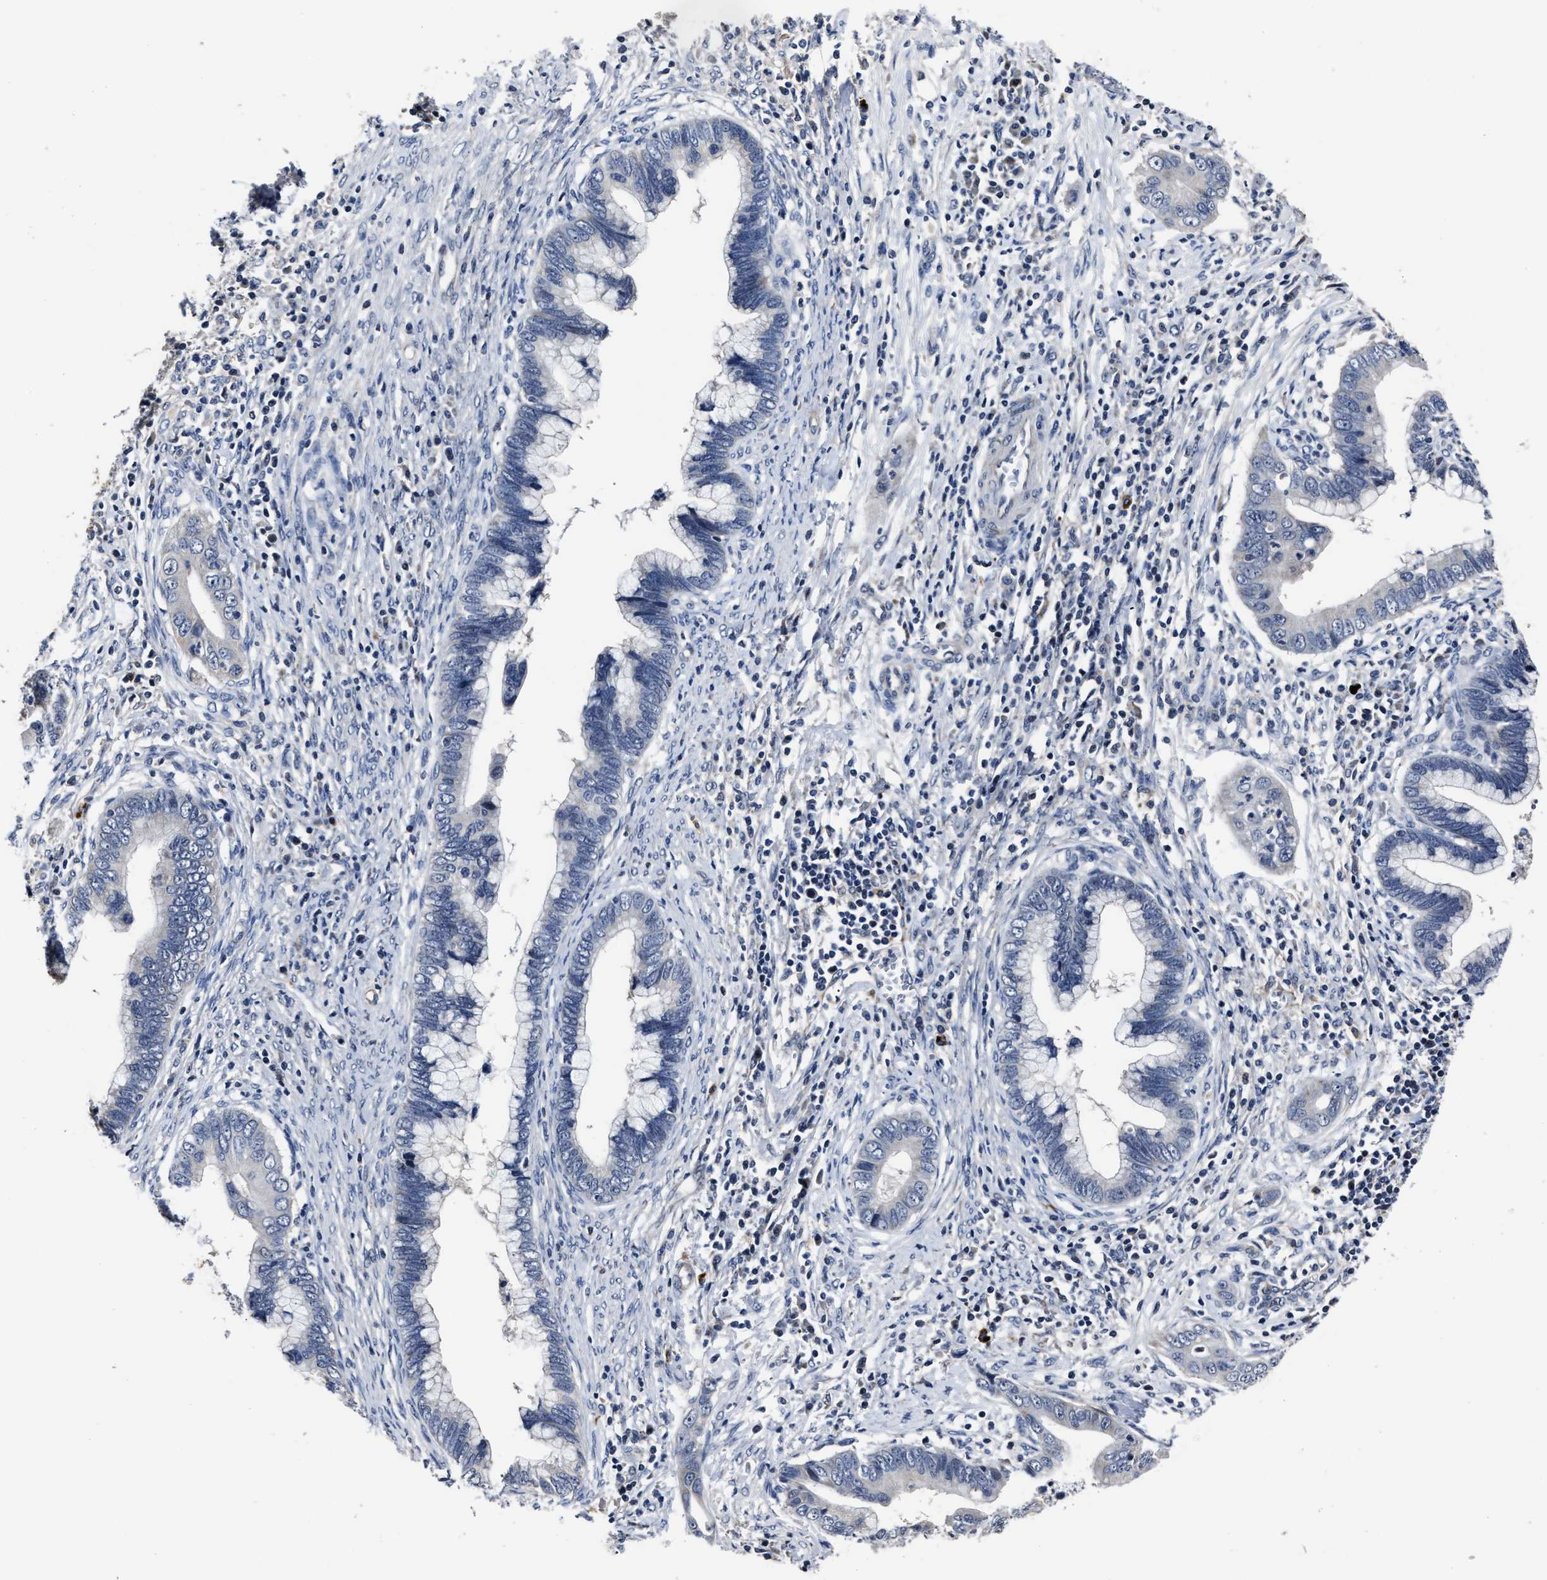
{"staining": {"intensity": "negative", "quantity": "none", "location": "none"}, "tissue": "cervical cancer", "cell_type": "Tumor cells", "image_type": "cancer", "snomed": [{"axis": "morphology", "description": "Adenocarcinoma, NOS"}, {"axis": "topography", "description": "Cervix"}], "caption": "This is a photomicrograph of IHC staining of cervical adenocarcinoma, which shows no expression in tumor cells. (Immunohistochemistry, brightfield microscopy, high magnification).", "gene": "RSBN1L", "patient": {"sex": "female", "age": 44}}